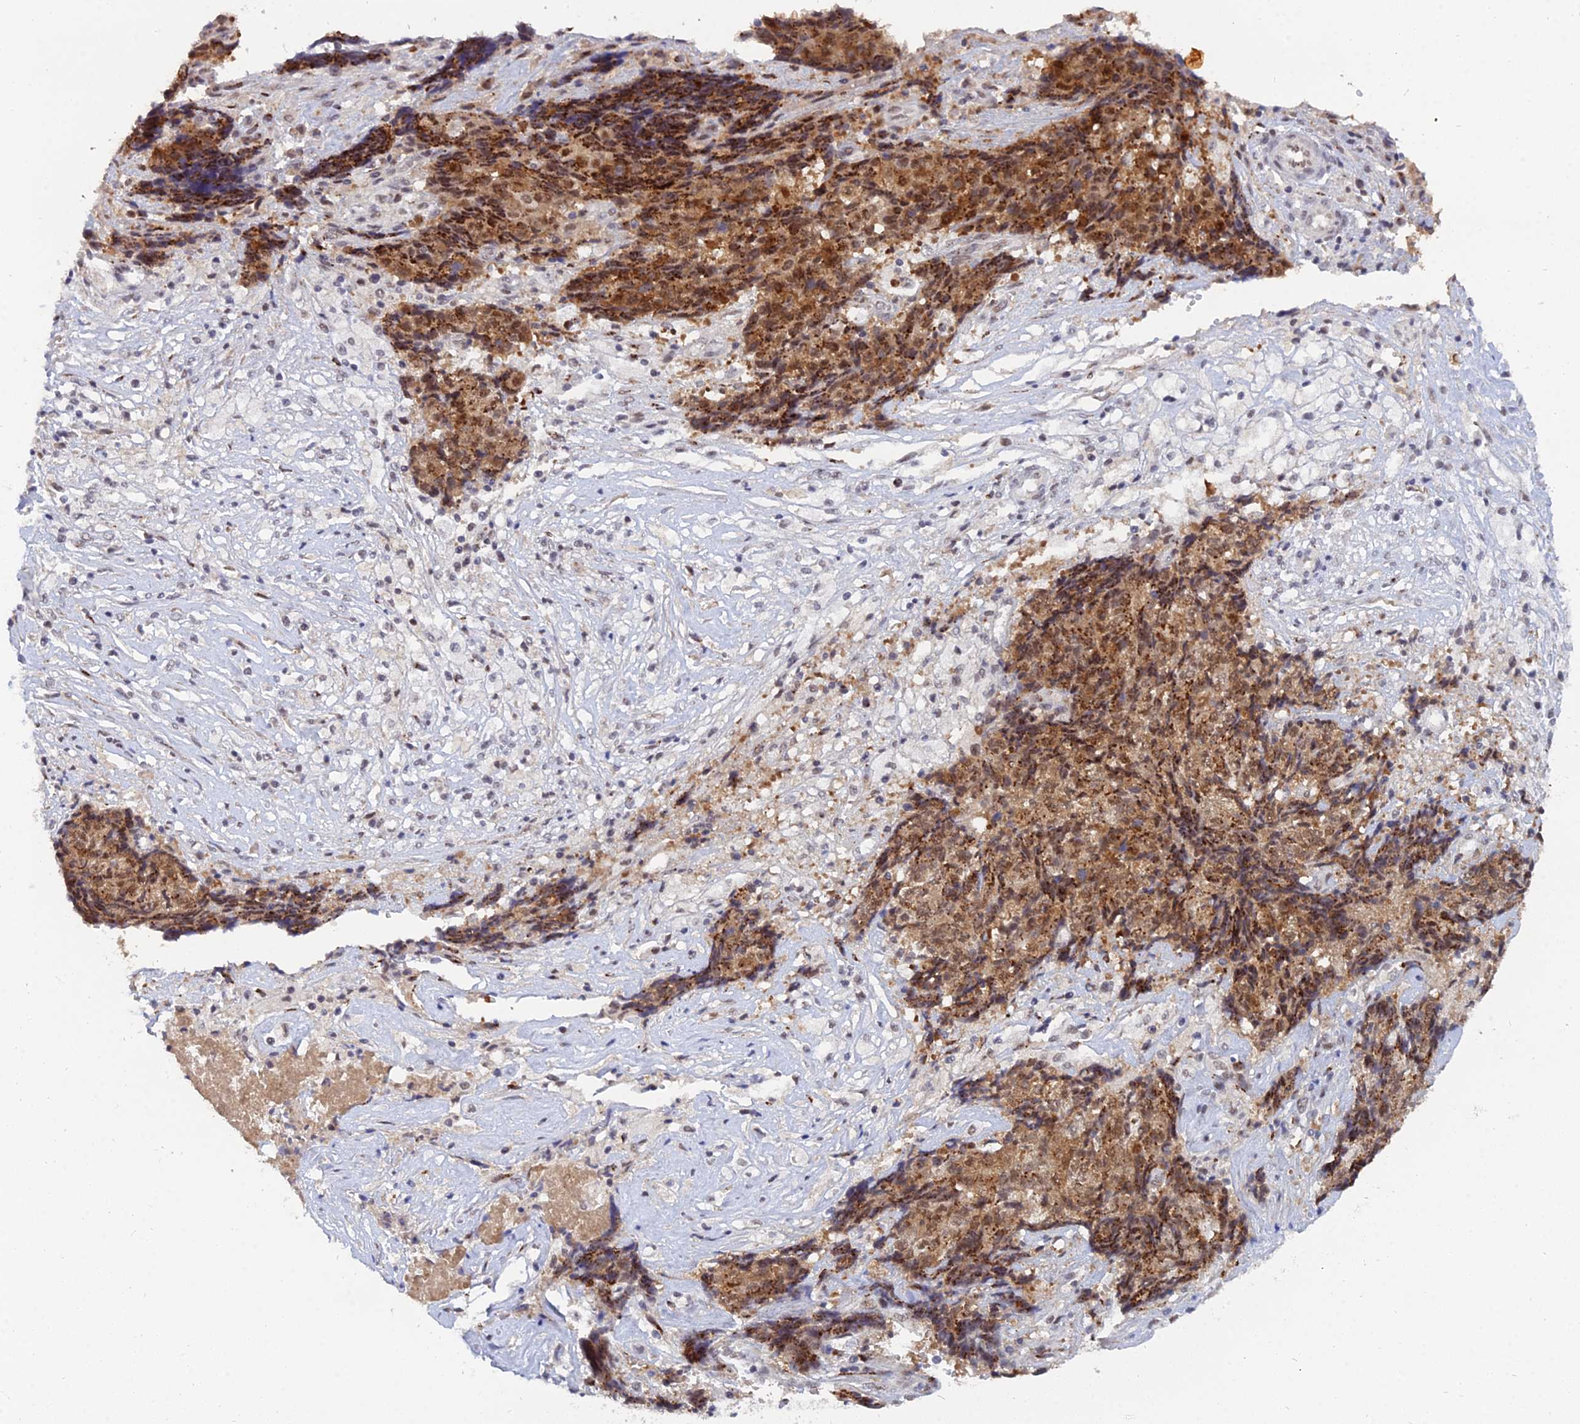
{"staining": {"intensity": "moderate", "quantity": ">75%", "location": "cytoplasmic/membranous,nuclear"}, "tissue": "ovarian cancer", "cell_type": "Tumor cells", "image_type": "cancer", "snomed": [{"axis": "morphology", "description": "Carcinoma, endometroid"}, {"axis": "topography", "description": "Ovary"}], "caption": "Protein staining of ovarian cancer tissue shows moderate cytoplasmic/membranous and nuclear staining in about >75% of tumor cells.", "gene": "THOC3", "patient": {"sex": "female", "age": 42}}